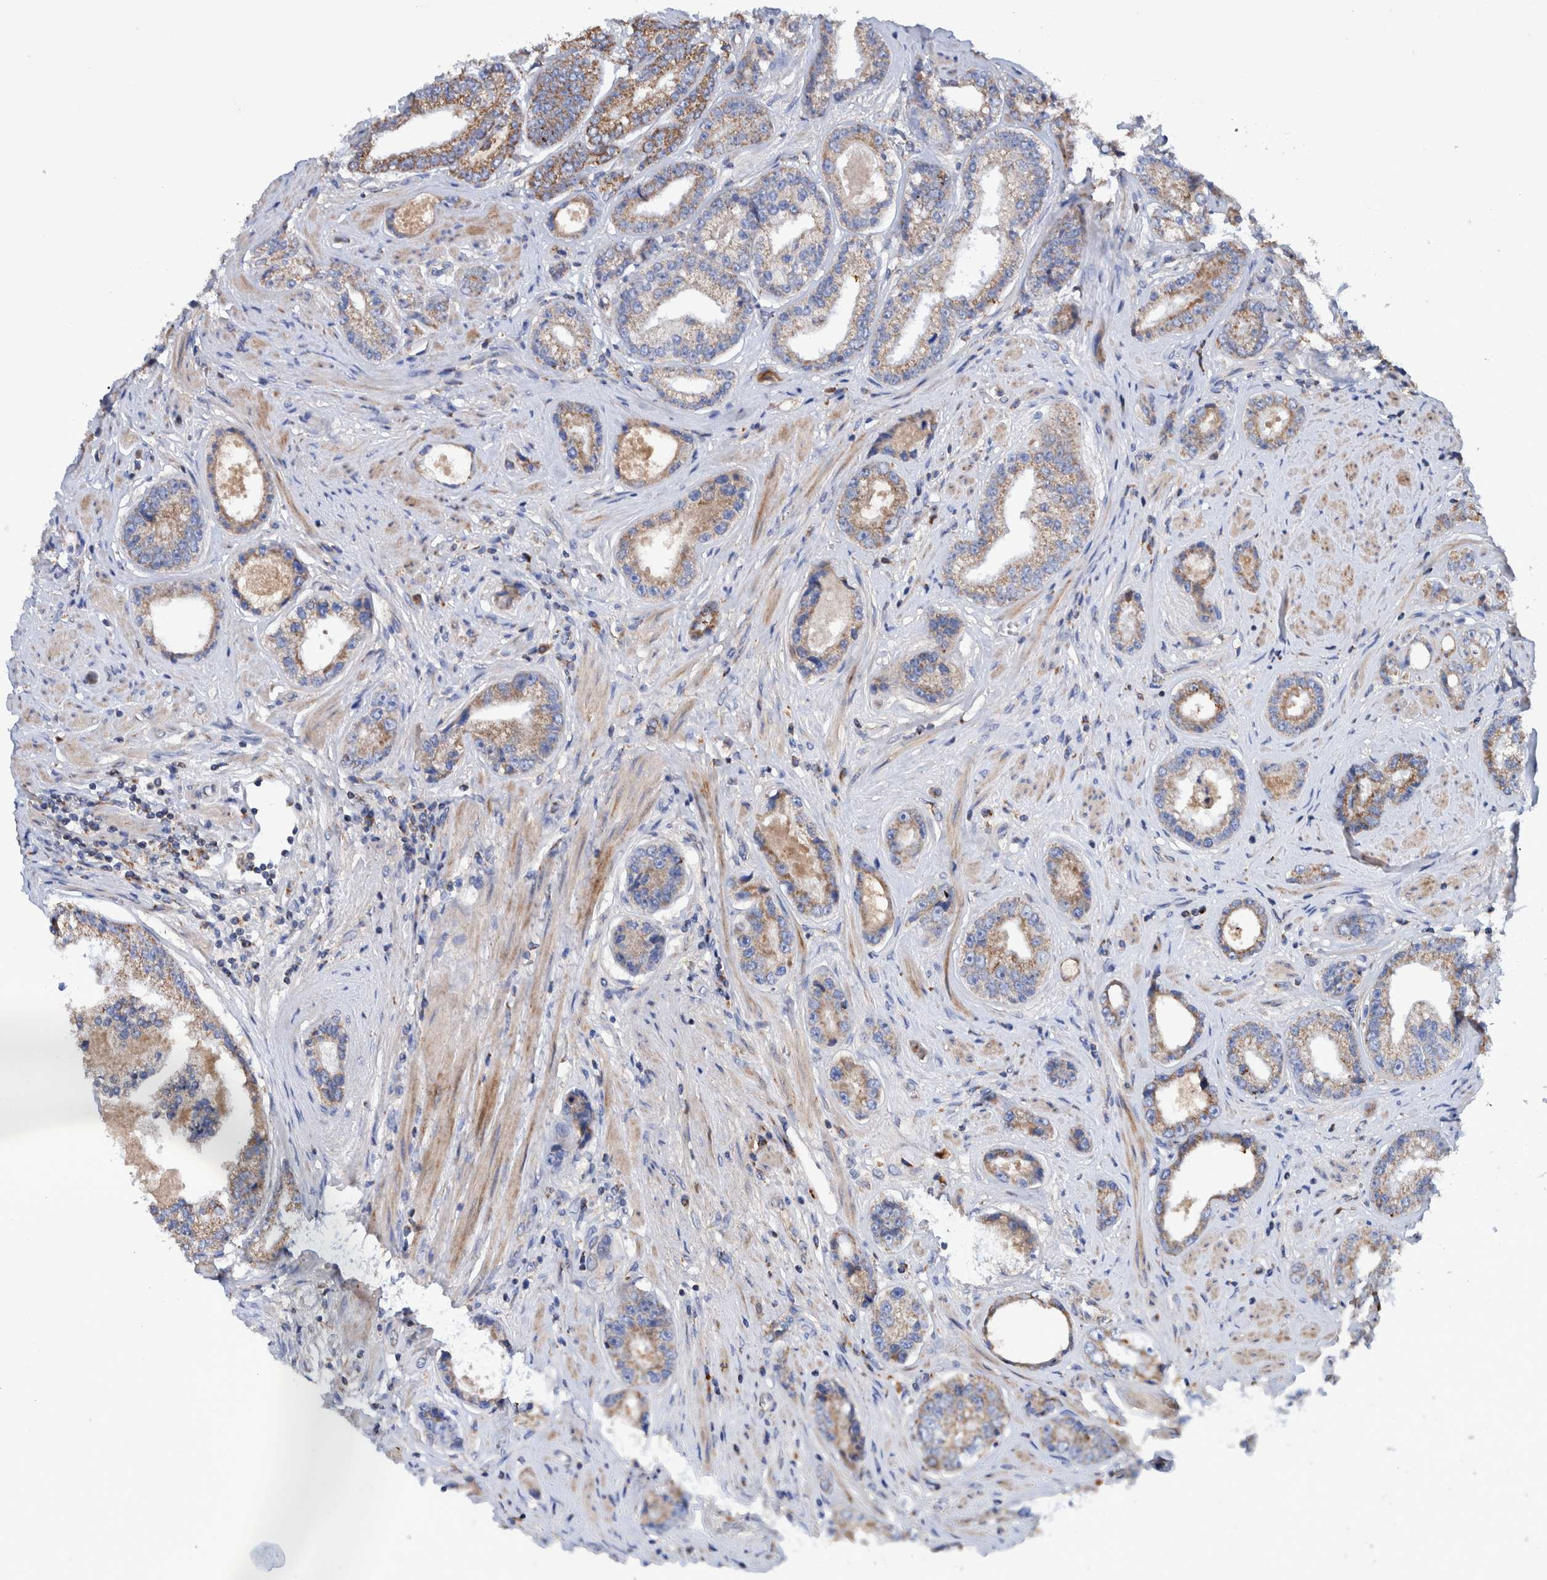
{"staining": {"intensity": "moderate", "quantity": ">75%", "location": "cytoplasmic/membranous"}, "tissue": "prostate cancer", "cell_type": "Tumor cells", "image_type": "cancer", "snomed": [{"axis": "morphology", "description": "Adenocarcinoma, High grade"}, {"axis": "topography", "description": "Prostate"}], "caption": "Prostate cancer (high-grade adenocarcinoma) was stained to show a protein in brown. There is medium levels of moderate cytoplasmic/membranous staining in about >75% of tumor cells.", "gene": "DECR1", "patient": {"sex": "male", "age": 61}}